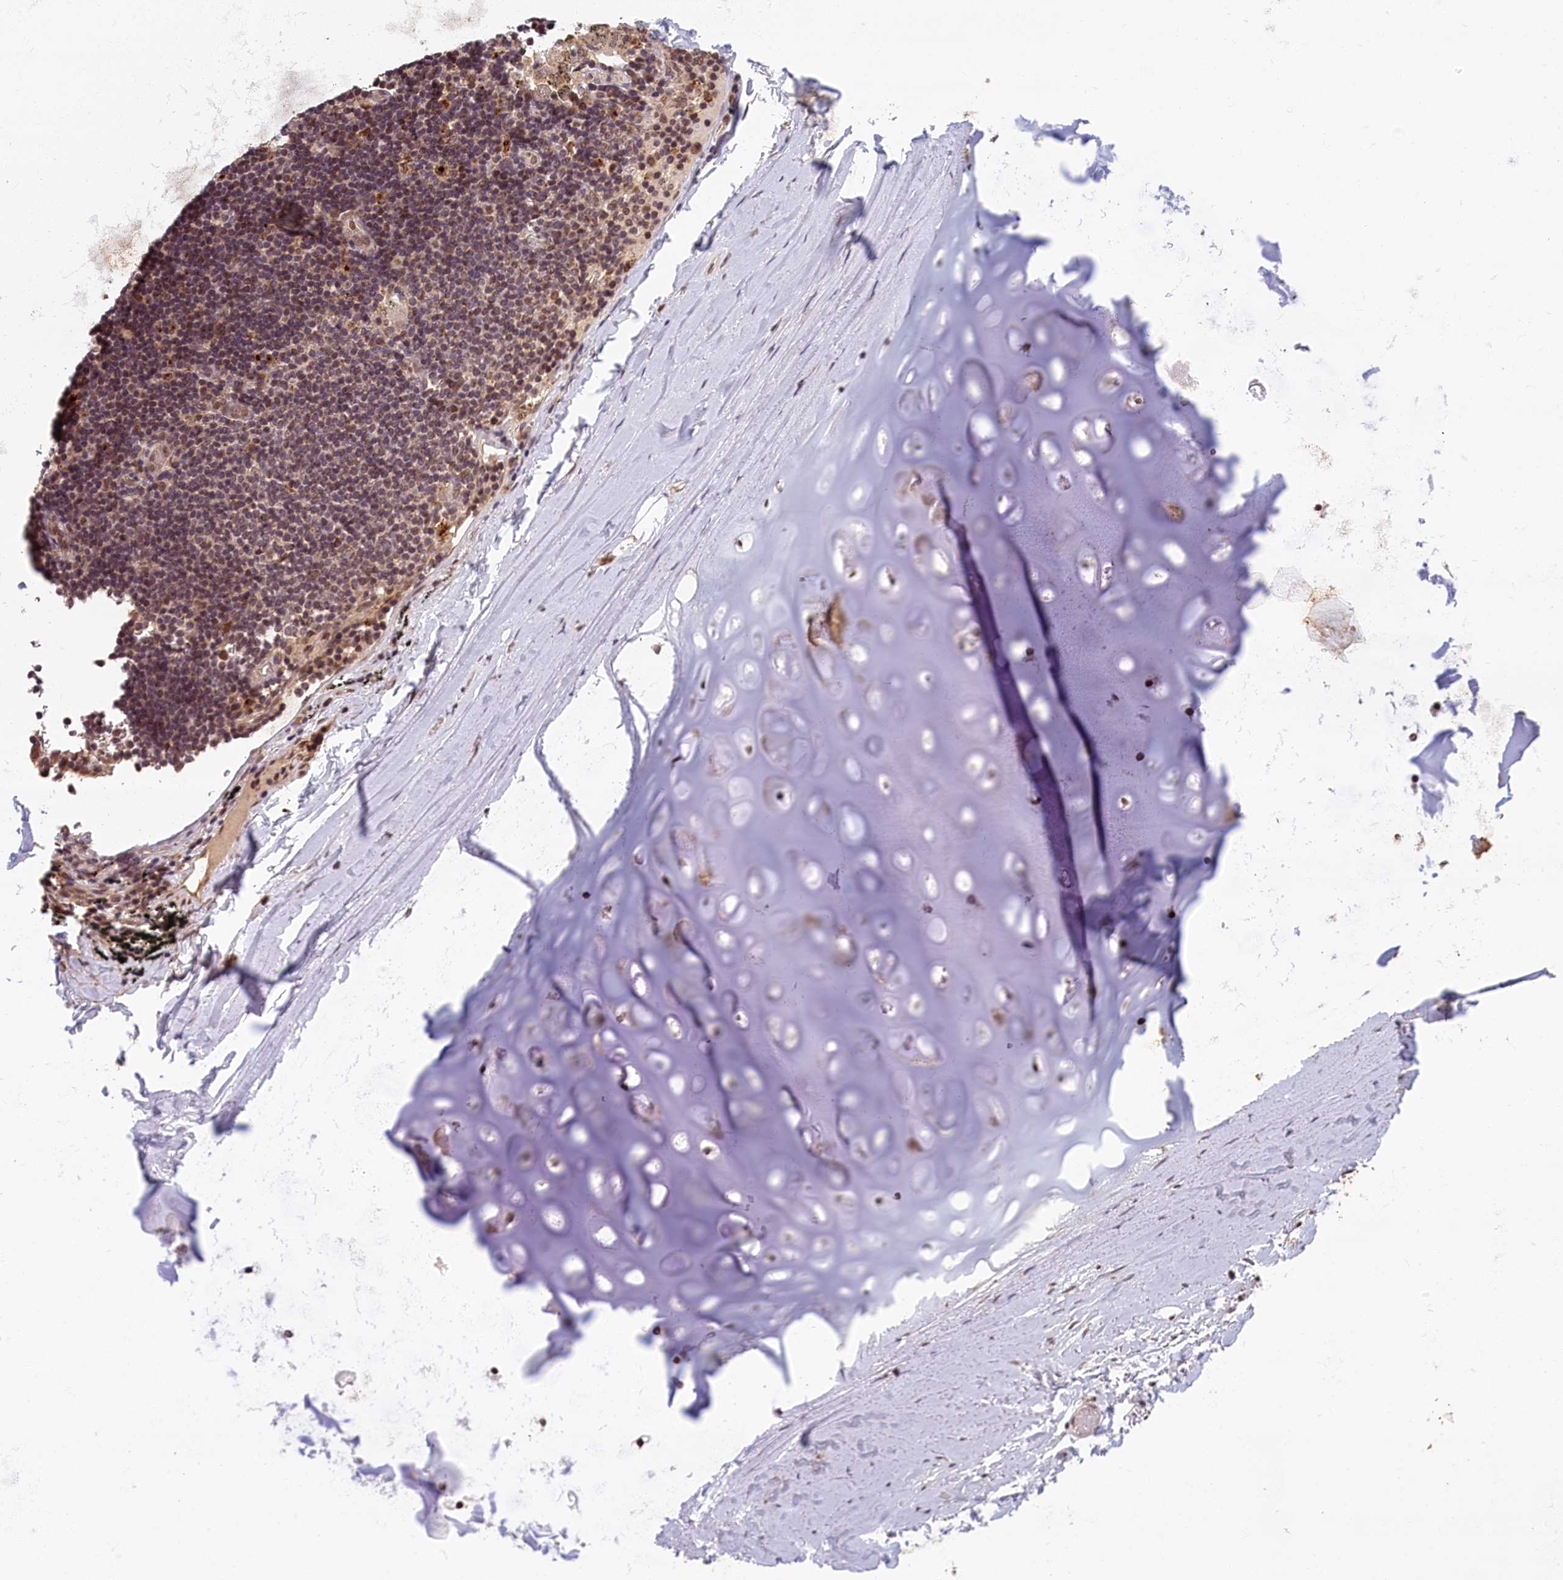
{"staining": {"intensity": "moderate", "quantity": "25%-75%", "location": "nuclear"}, "tissue": "adipose tissue", "cell_type": "Adipocytes", "image_type": "normal", "snomed": [{"axis": "morphology", "description": "Normal tissue, NOS"}, {"axis": "topography", "description": "Lymph node"}, {"axis": "topography", "description": "Bronchus"}], "caption": "Human adipose tissue stained with a brown dye displays moderate nuclear positive expression in approximately 25%-75% of adipocytes.", "gene": "KCNK6", "patient": {"sex": "male", "age": 63}}